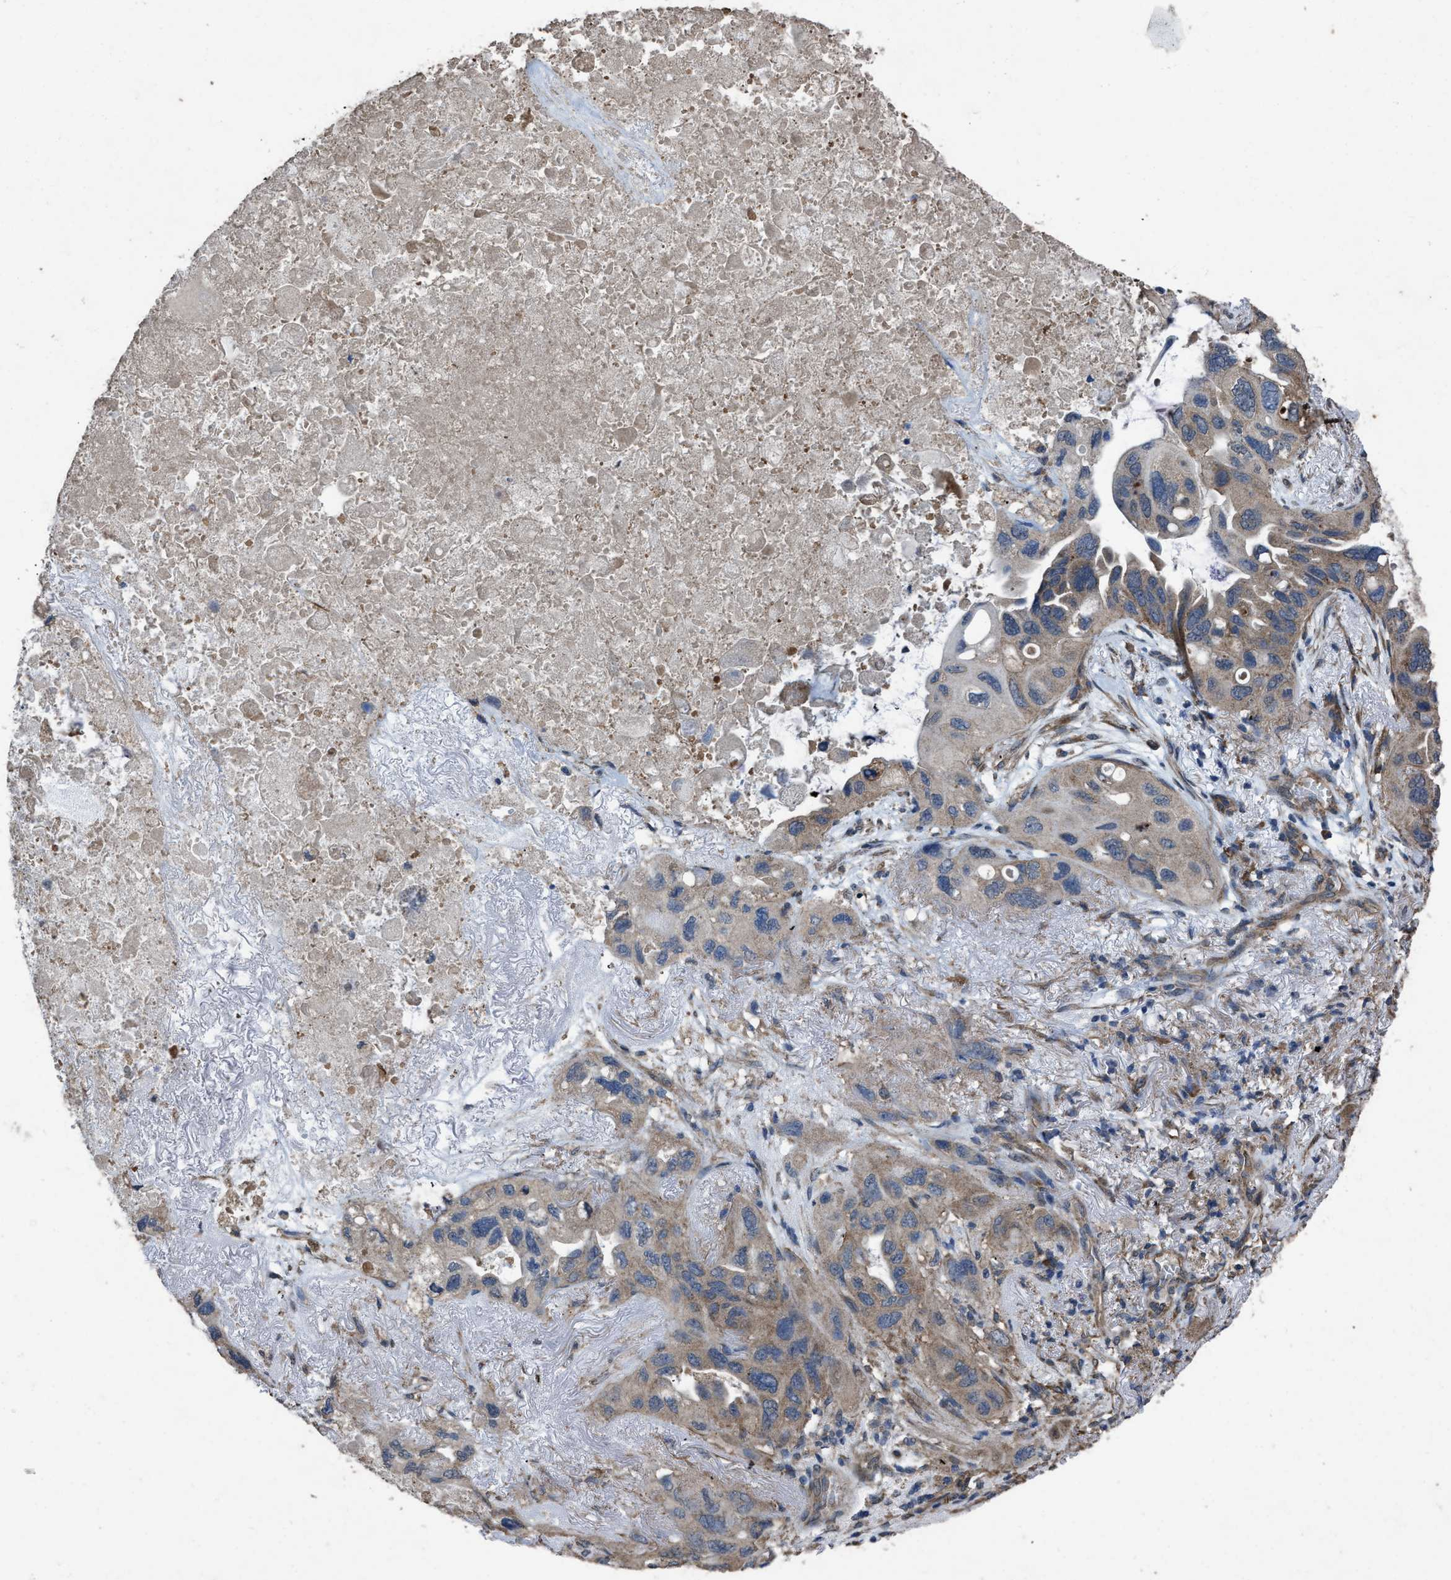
{"staining": {"intensity": "weak", "quantity": ">75%", "location": "cytoplasmic/membranous"}, "tissue": "lung cancer", "cell_type": "Tumor cells", "image_type": "cancer", "snomed": [{"axis": "morphology", "description": "Squamous cell carcinoma, NOS"}, {"axis": "topography", "description": "Lung"}], "caption": "Tumor cells reveal low levels of weak cytoplasmic/membranous expression in approximately >75% of cells in human lung cancer.", "gene": "ARL6", "patient": {"sex": "female", "age": 73}}